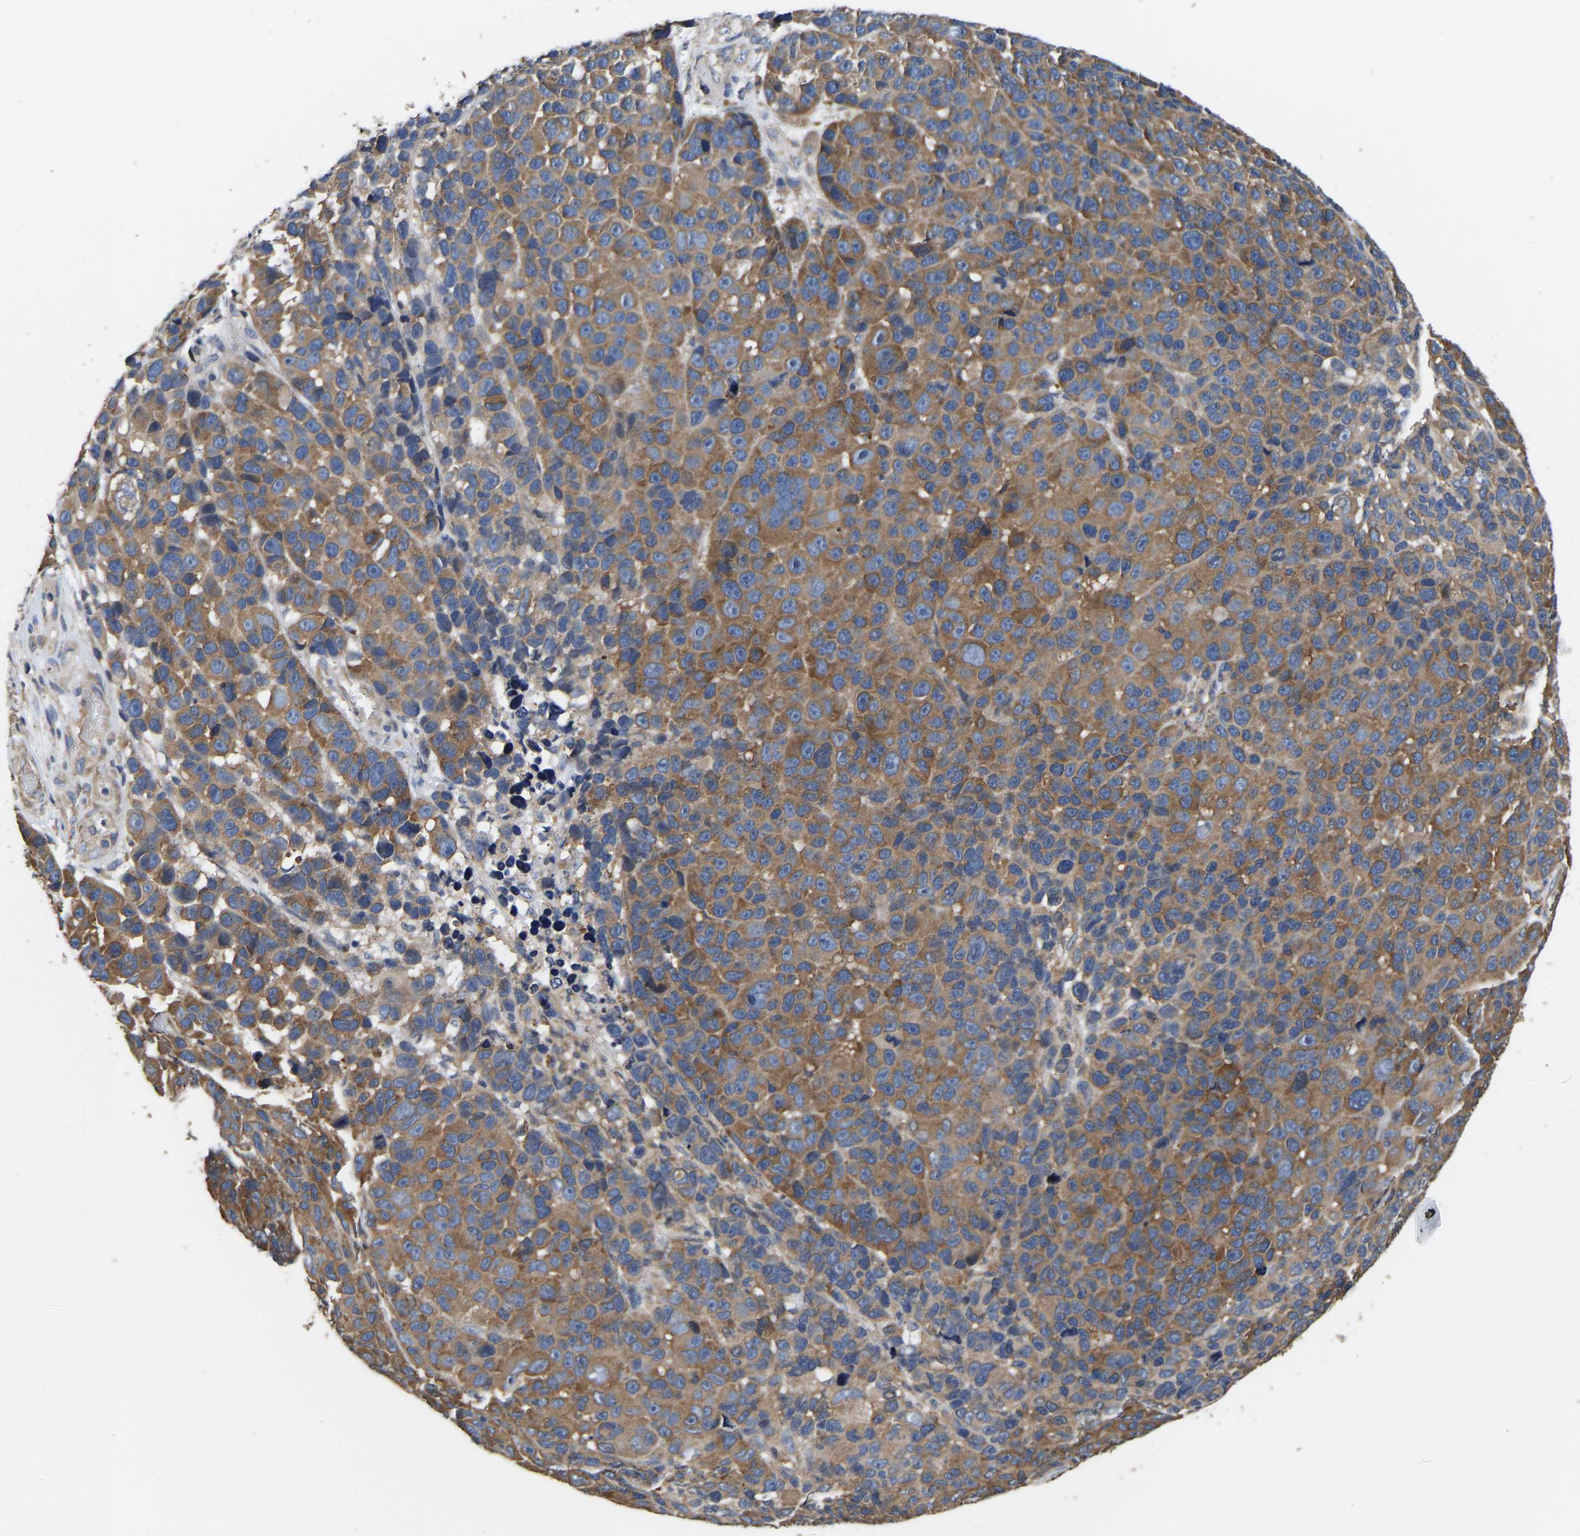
{"staining": {"intensity": "moderate", "quantity": ">75%", "location": "cytoplasmic/membranous"}, "tissue": "melanoma", "cell_type": "Tumor cells", "image_type": "cancer", "snomed": [{"axis": "morphology", "description": "Malignant melanoma, NOS"}, {"axis": "topography", "description": "Skin"}], "caption": "Melanoma was stained to show a protein in brown. There is medium levels of moderate cytoplasmic/membranous positivity in approximately >75% of tumor cells. The protein is shown in brown color, while the nuclei are stained blue.", "gene": "AIMP2", "patient": {"sex": "male", "age": 53}}